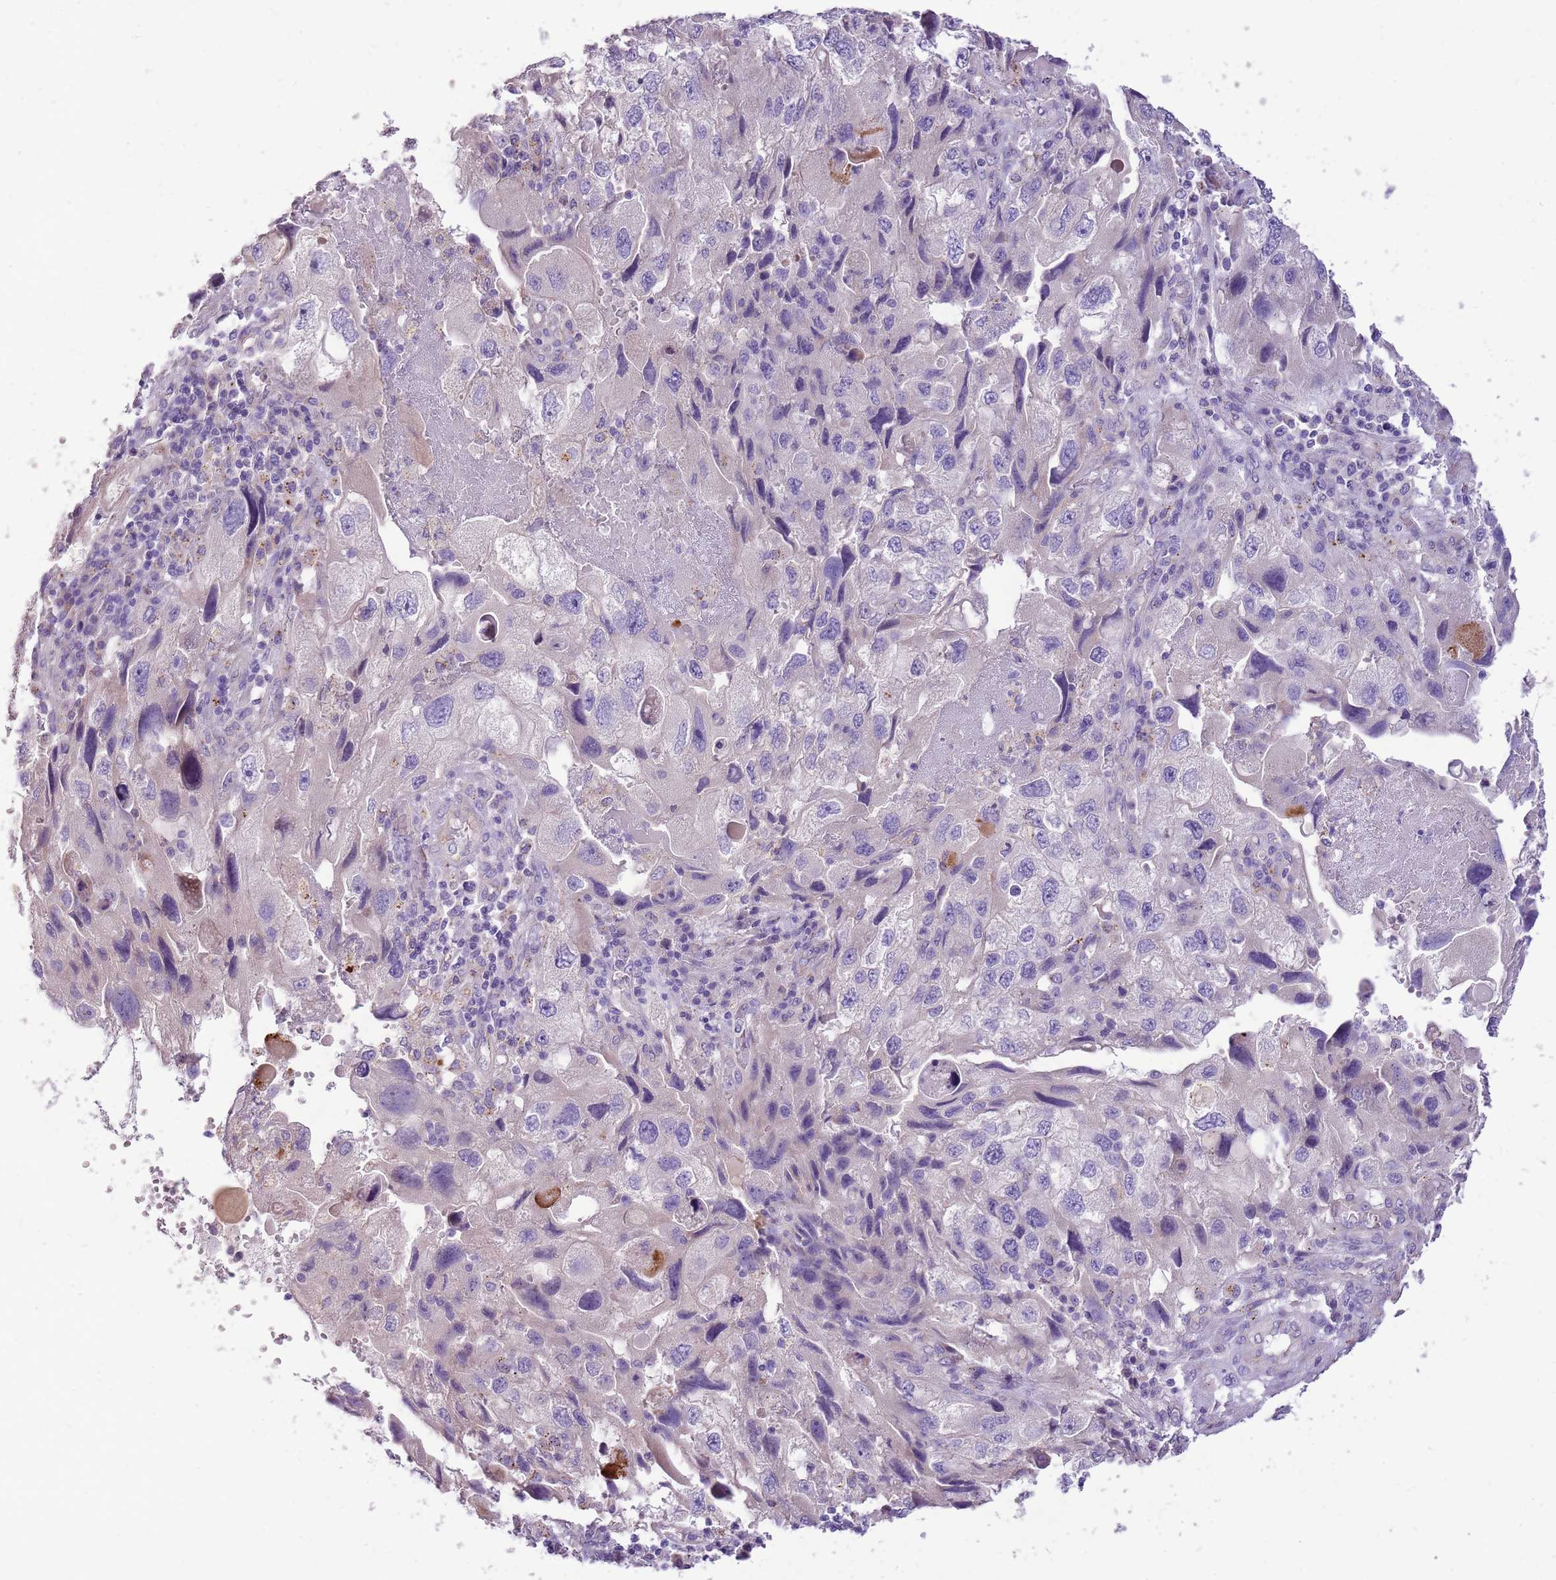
{"staining": {"intensity": "negative", "quantity": "none", "location": "none"}, "tissue": "endometrial cancer", "cell_type": "Tumor cells", "image_type": "cancer", "snomed": [{"axis": "morphology", "description": "Adenocarcinoma, NOS"}, {"axis": "topography", "description": "Endometrium"}], "caption": "The micrograph exhibits no staining of tumor cells in endometrial cancer. (DAB immunohistochemistry (IHC) visualized using brightfield microscopy, high magnification).", "gene": "NTN4", "patient": {"sex": "female", "age": 49}}